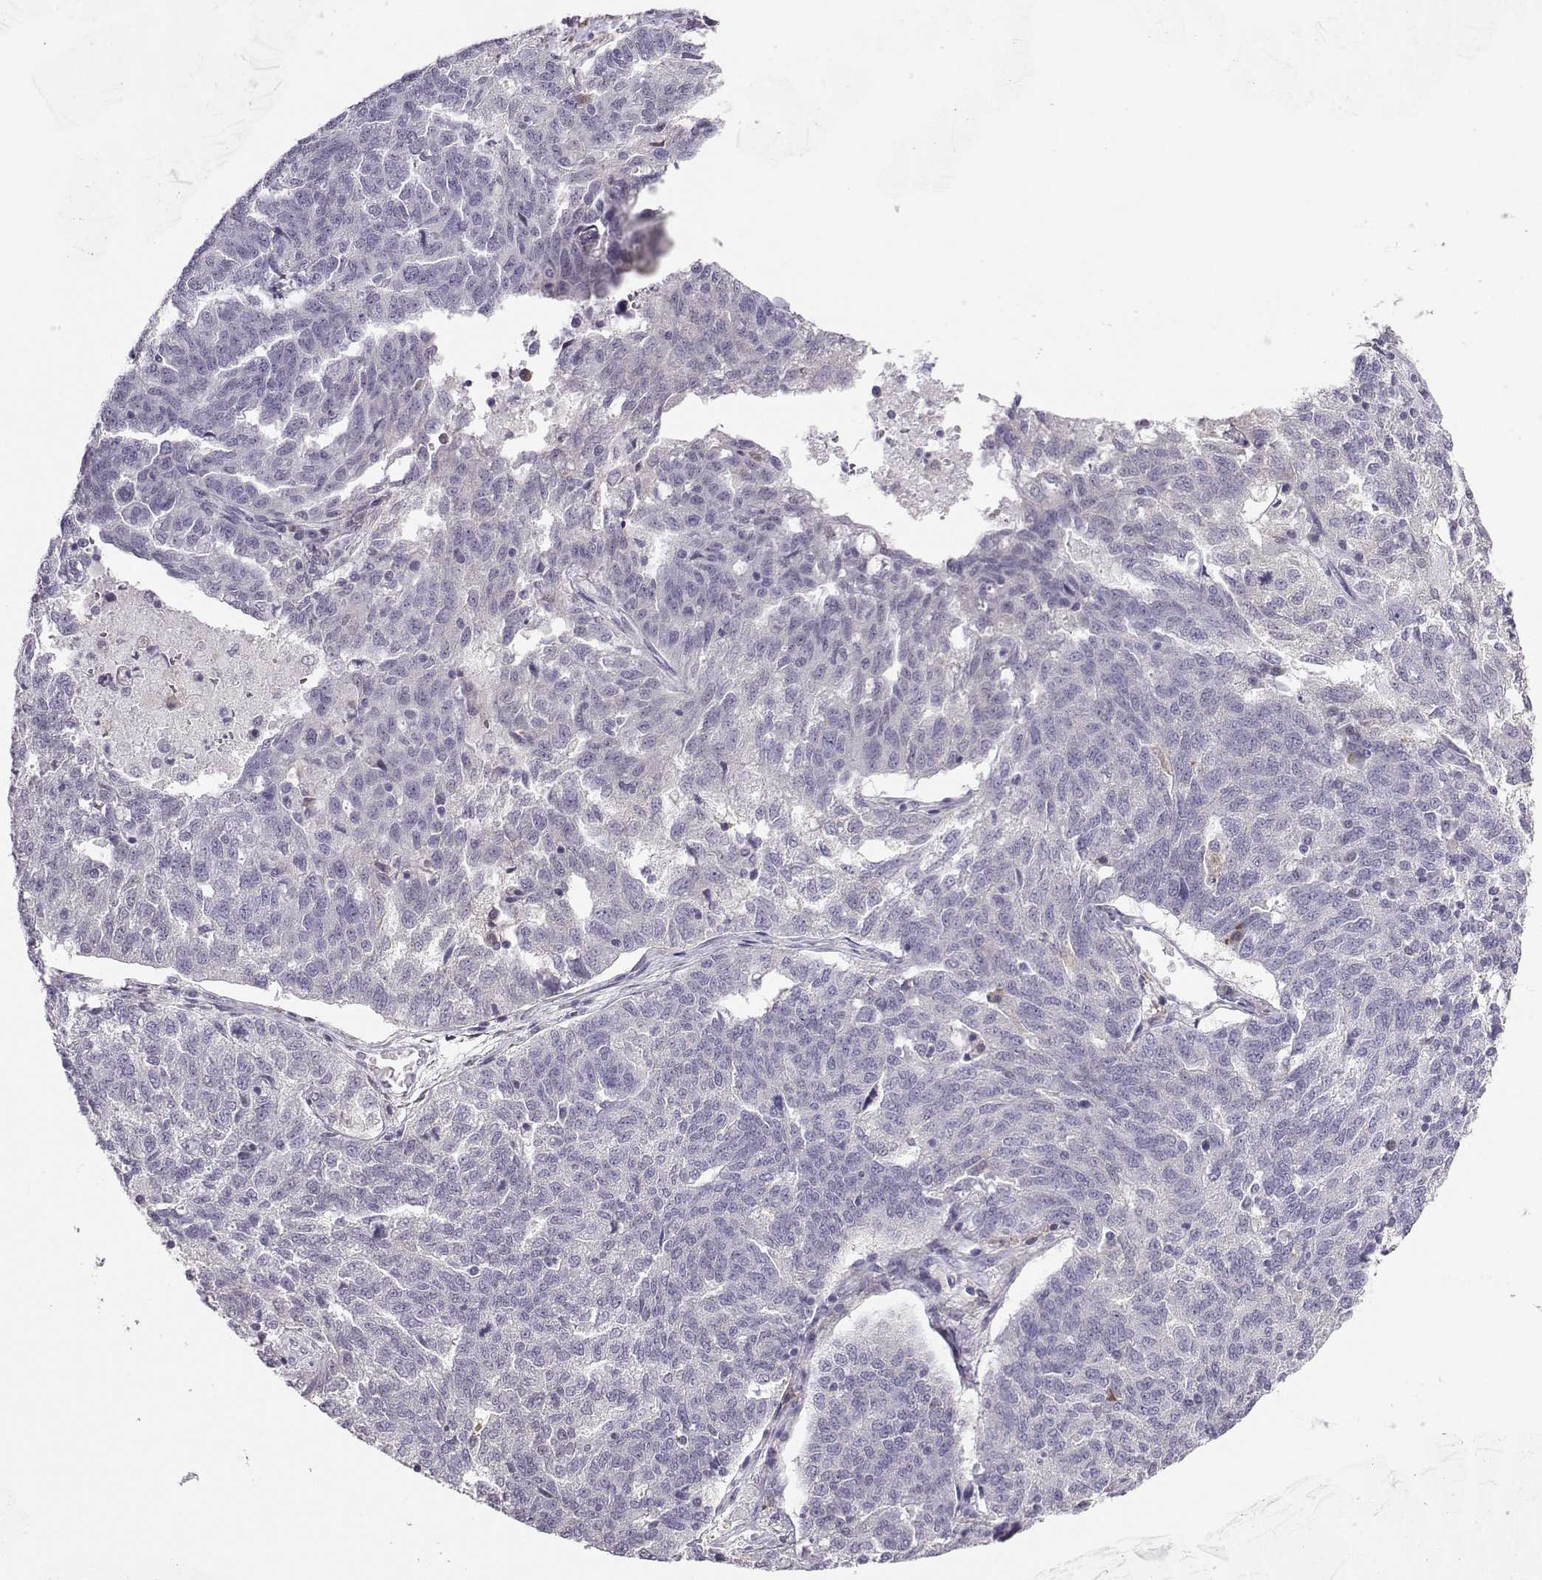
{"staining": {"intensity": "negative", "quantity": "none", "location": "none"}, "tissue": "ovarian cancer", "cell_type": "Tumor cells", "image_type": "cancer", "snomed": [{"axis": "morphology", "description": "Cystadenocarcinoma, serous, NOS"}, {"axis": "topography", "description": "Ovary"}], "caption": "The micrograph shows no staining of tumor cells in ovarian serous cystadenocarcinoma.", "gene": "DCLK3", "patient": {"sex": "female", "age": 71}}